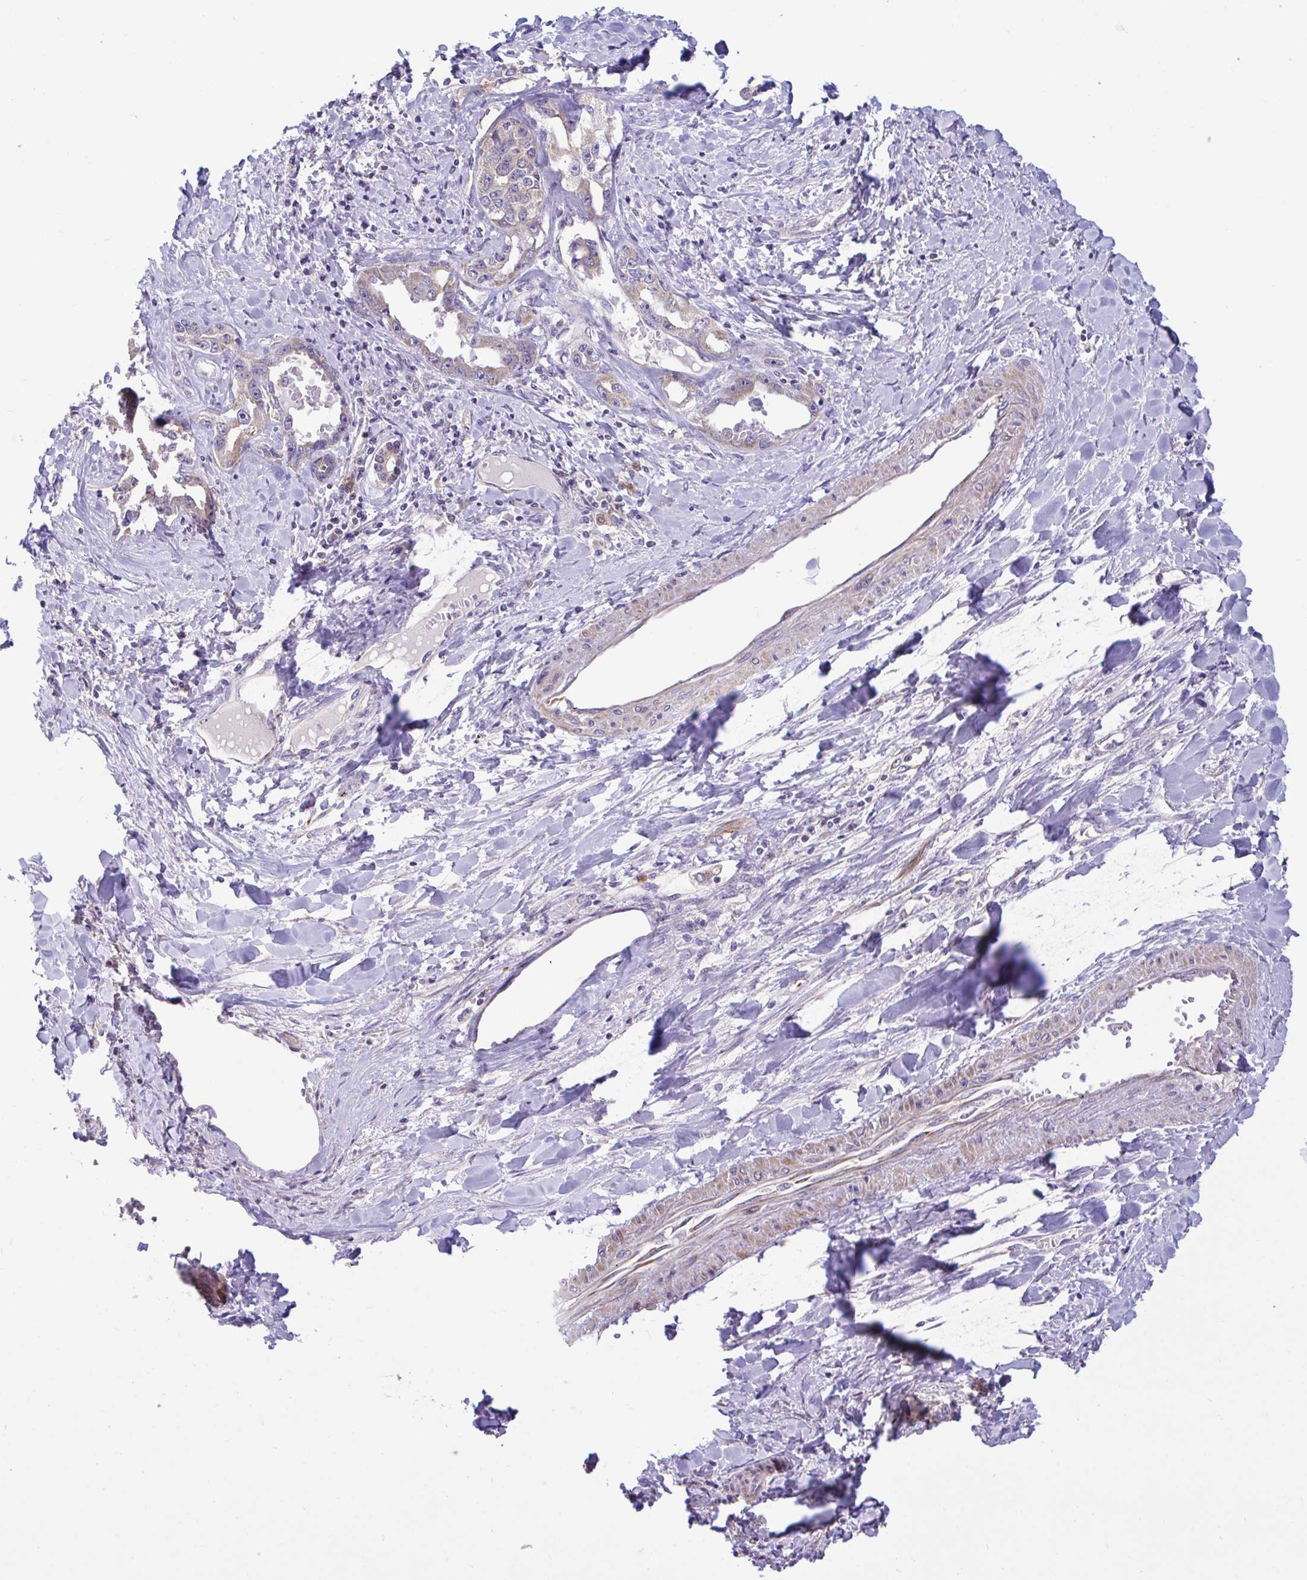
{"staining": {"intensity": "weak", "quantity": "25%-75%", "location": "cytoplasmic/membranous"}, "tissue": "liver cancer", "cell_type": "Tumor cells", "image_type": "cancer", "snomed": [{"axis": "morphology", "description": "Cholangiocarcinoma"}, {"axis": "topography", "description": "Liver"}], "caption": "High-power microscopy captured an immunohistochemistry (IHC) photomicrograph of cholangiocarcinoma (liver), revealing weak cytoplasmic/membranous positivity in approximately 25%-75% of tumor cells.", "gene": "SARS2", "patient": {"sex": "male", "age": 59}}